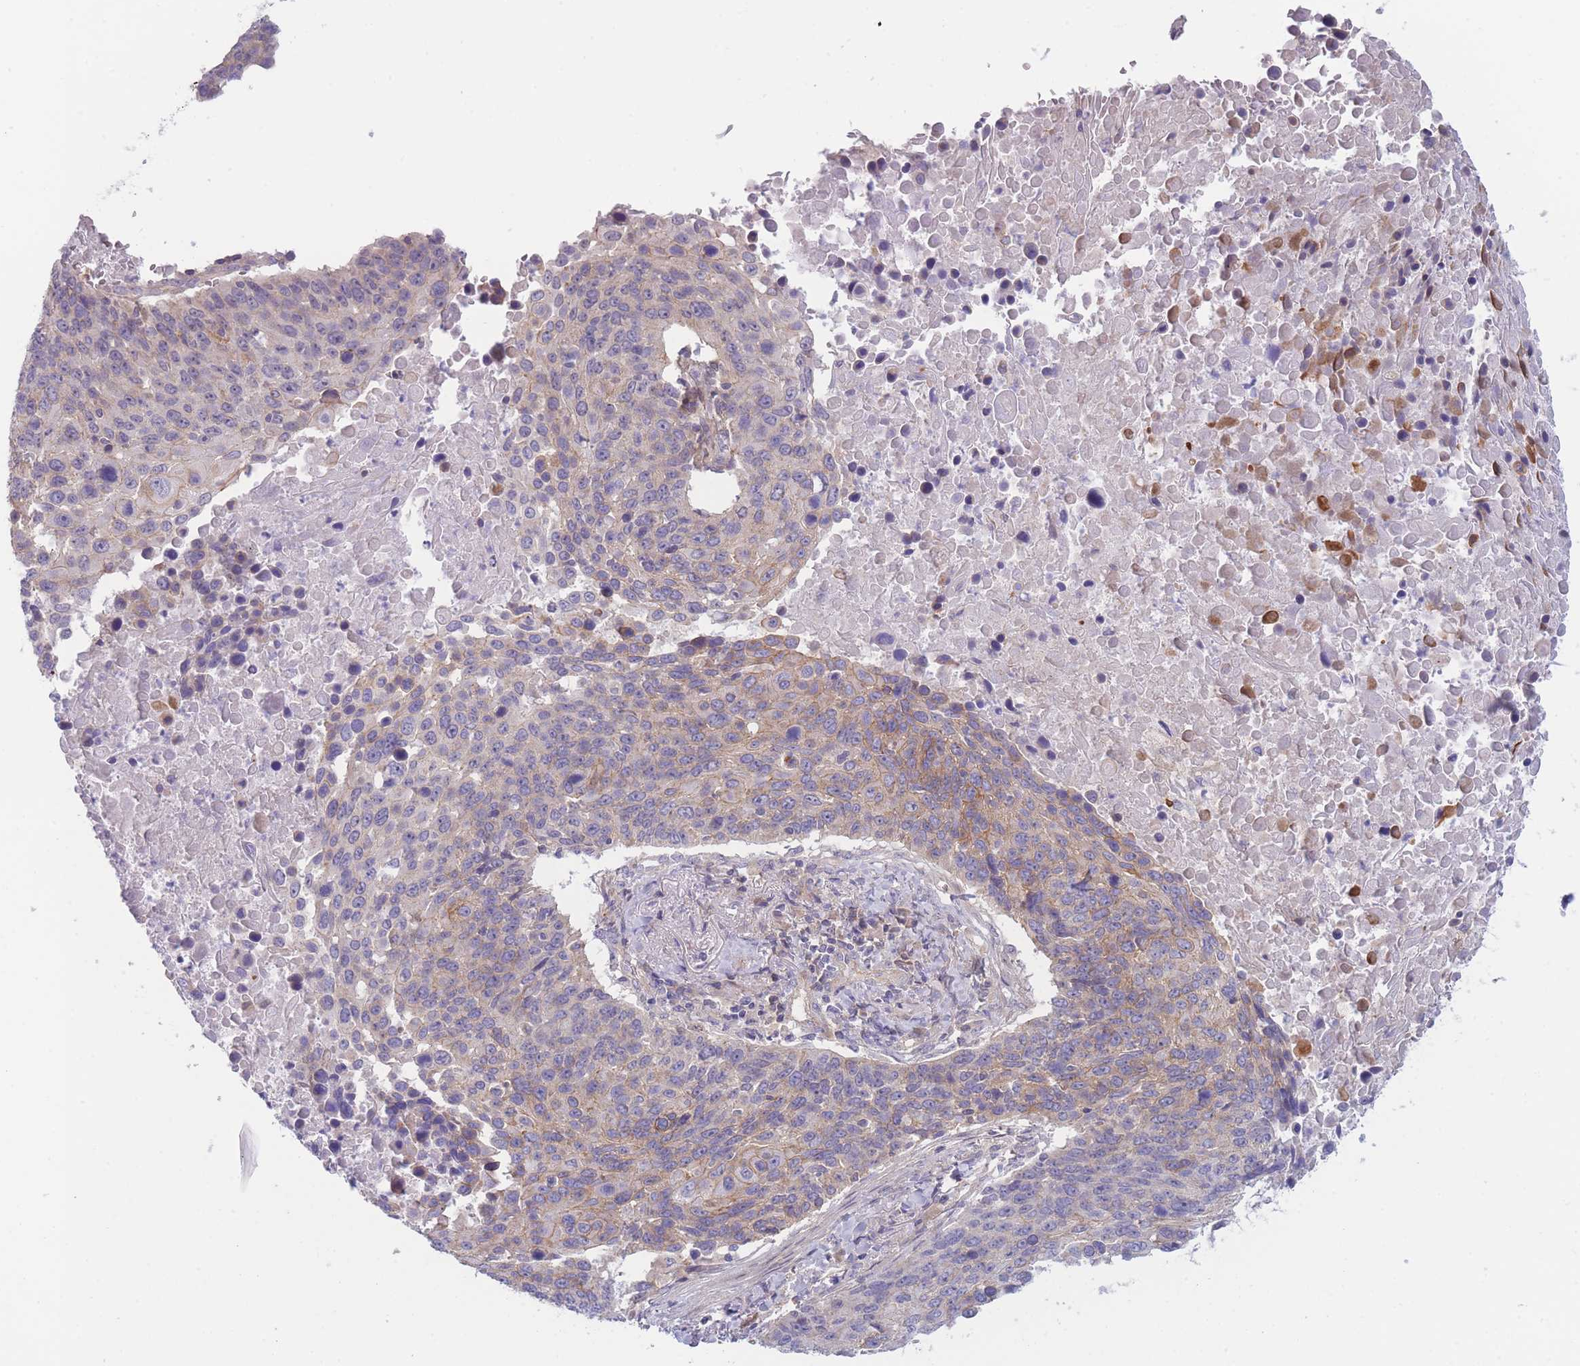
{"staining": {"intensity": "weak", "quantity": "<25%", "location": "cytoplasmic/membranous"}, "tissue": "lung cancer", "cell_type": "Tumor cells", "image_type": "cancer", "snomed": [{"axis": "morphology", "description": "Normal tissue, NOS"}, {"axis": "morphology", "description": "Squamous cell carcinoma, NOS"}, {"axis": "topography", "description": "Lymph node"}, {"axis": "topography", "description": "Lung"}], "caption": "The histopathology image demonstrates no significant positivity in tumor cells of lung squamous cell carcinoma. (DAB (3,3'-diaminobenzidine) immunohistochemistry, high magnification).", "gene": "WDR93", "patient": {"sex": "male", "age": 66}}